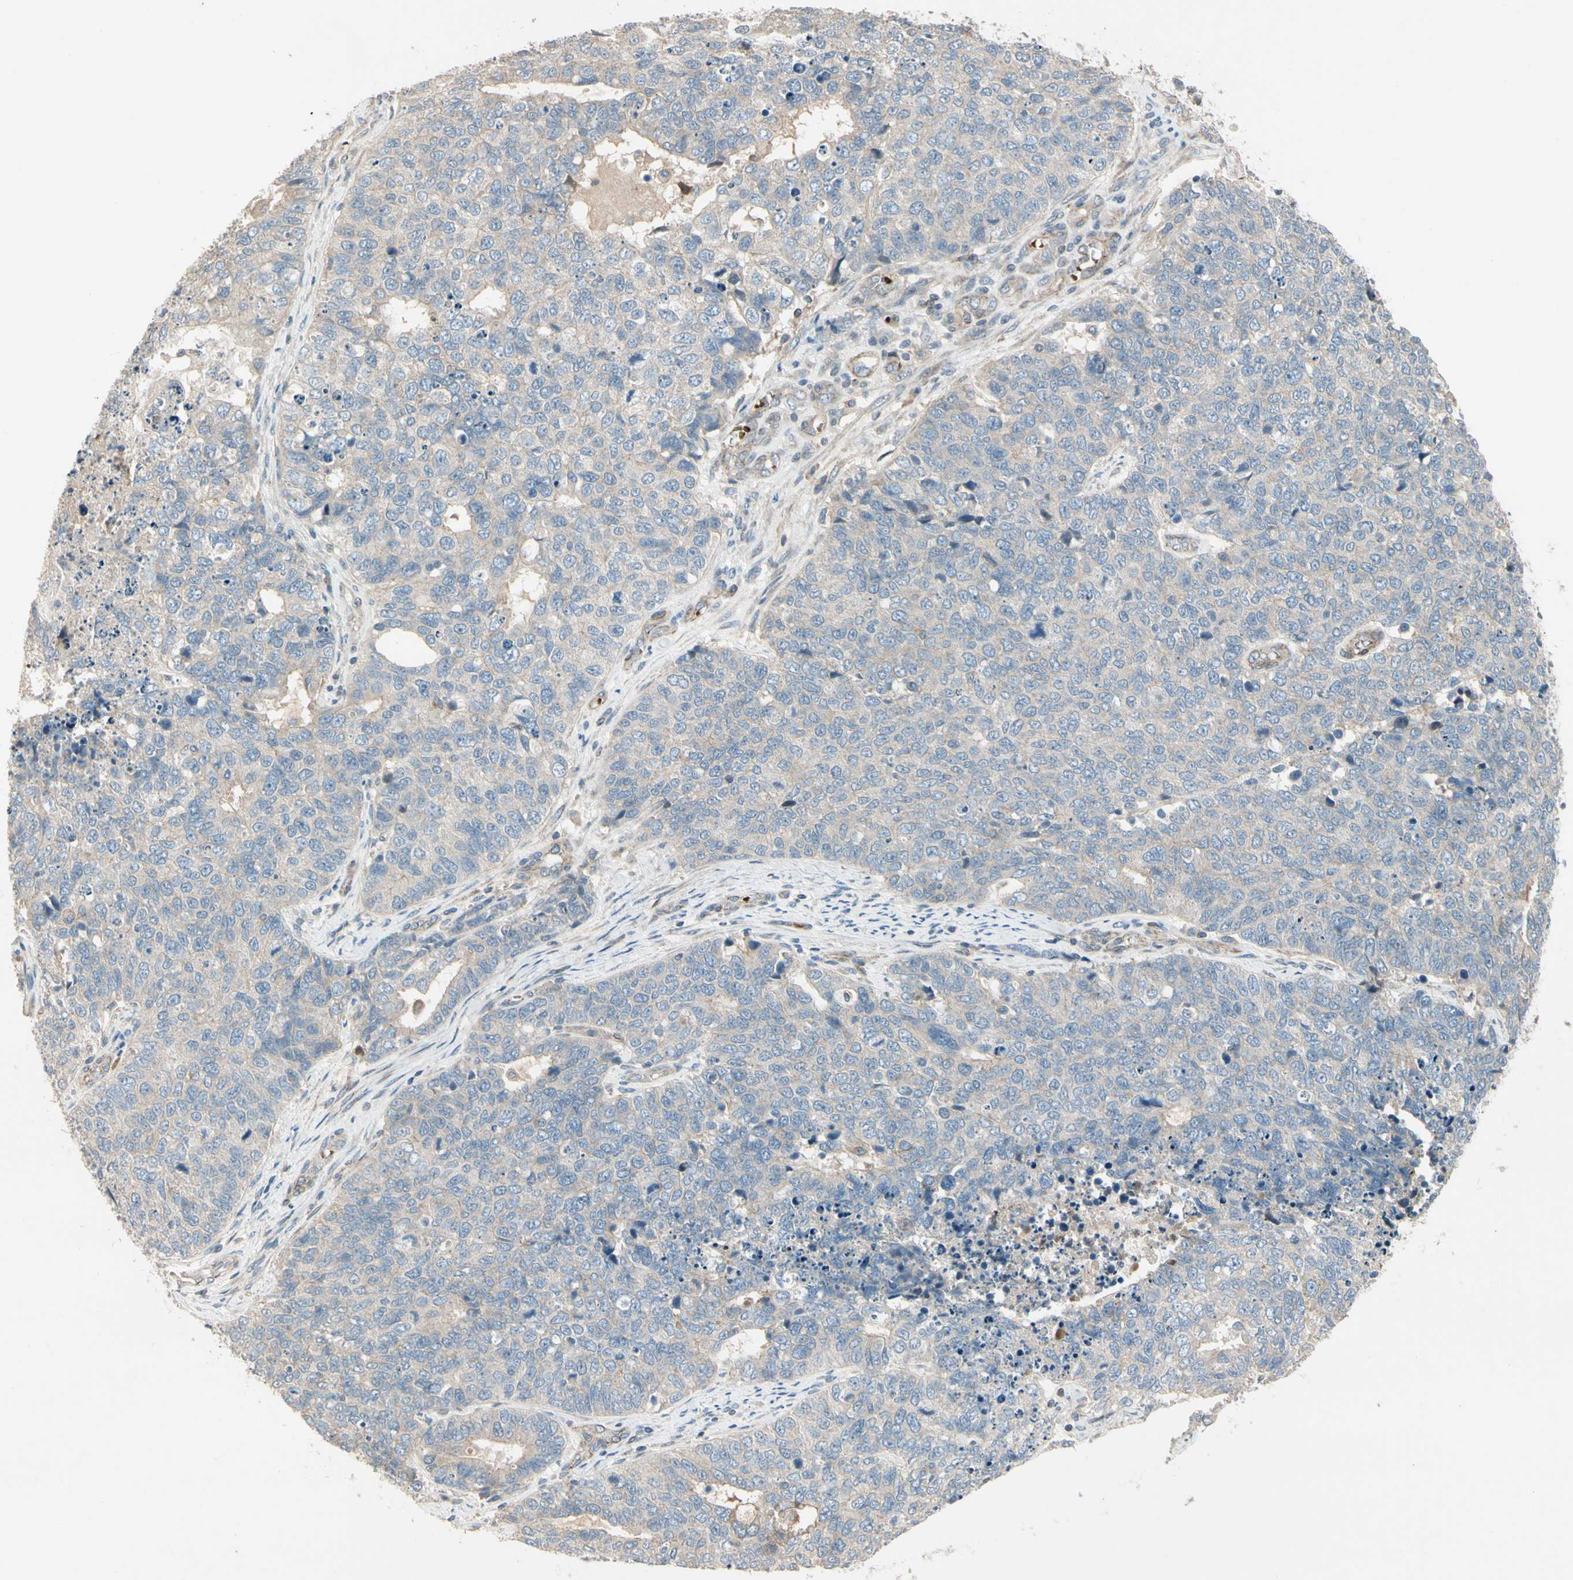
{"staining": {"intensity": "negative", "quantity": "none", "location": "none"}, "tissue": "cervical cancer", "cell_type": "Tumor cells", "image_type": "cancer", "snomed": [{"axis": "morphology", "description": "Squamous cell carcinoma, NOS"}, {"axis": "topography", "description": "Cervix"}], "caption": "Immunohistochemistry of human cervical cancer shows no expression in tumor cells. (DAB immunohistochemistry visualized using brightfield microscopy, high magnification).", "gene": "PPP3CB", "patient": {"sex": "female", "age": 63}}